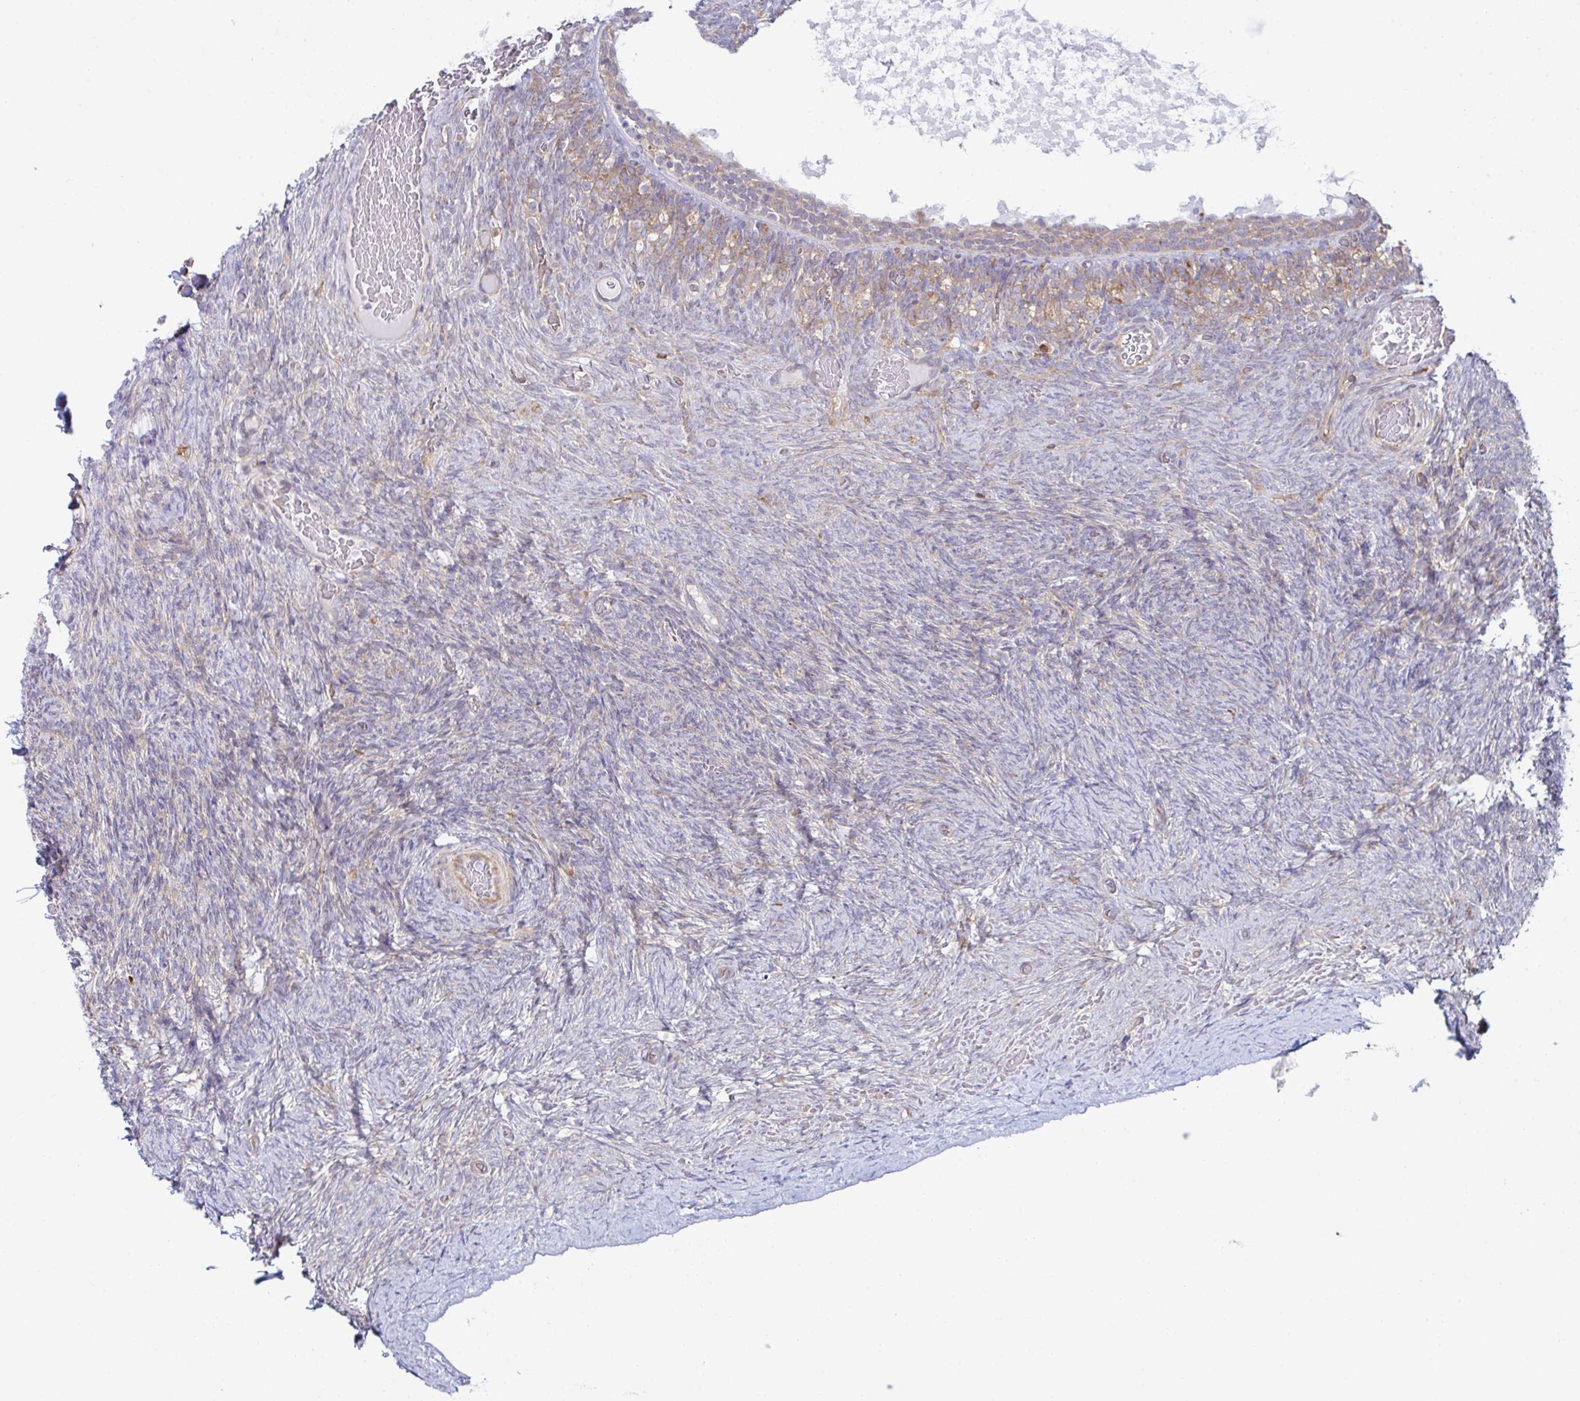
{"staining": {"intensity": "weak", "quantity": "<25%", "location": "cytoplasmic/membranous"}, "tissue": "ovary", "cell_type": "Ovarian stroma cells", "image_type": "normal", "snomed": [{"axis": "morphology", "description": "Normal tissue, NOS"}, {"axis": "topography", "description": "Ovary"}], "caption": "An IHC histopathology image of unremarkable ovary is shown. There is no staining in ovarian stroma cells of ovary. The staining is performed using DAB (3,3'-diaminobenzidine) brown chromogen with nuclei counter-stained in using hematoxylin.", "gene": "WNK1", "patient": {"sex": "female", "age": 34}}